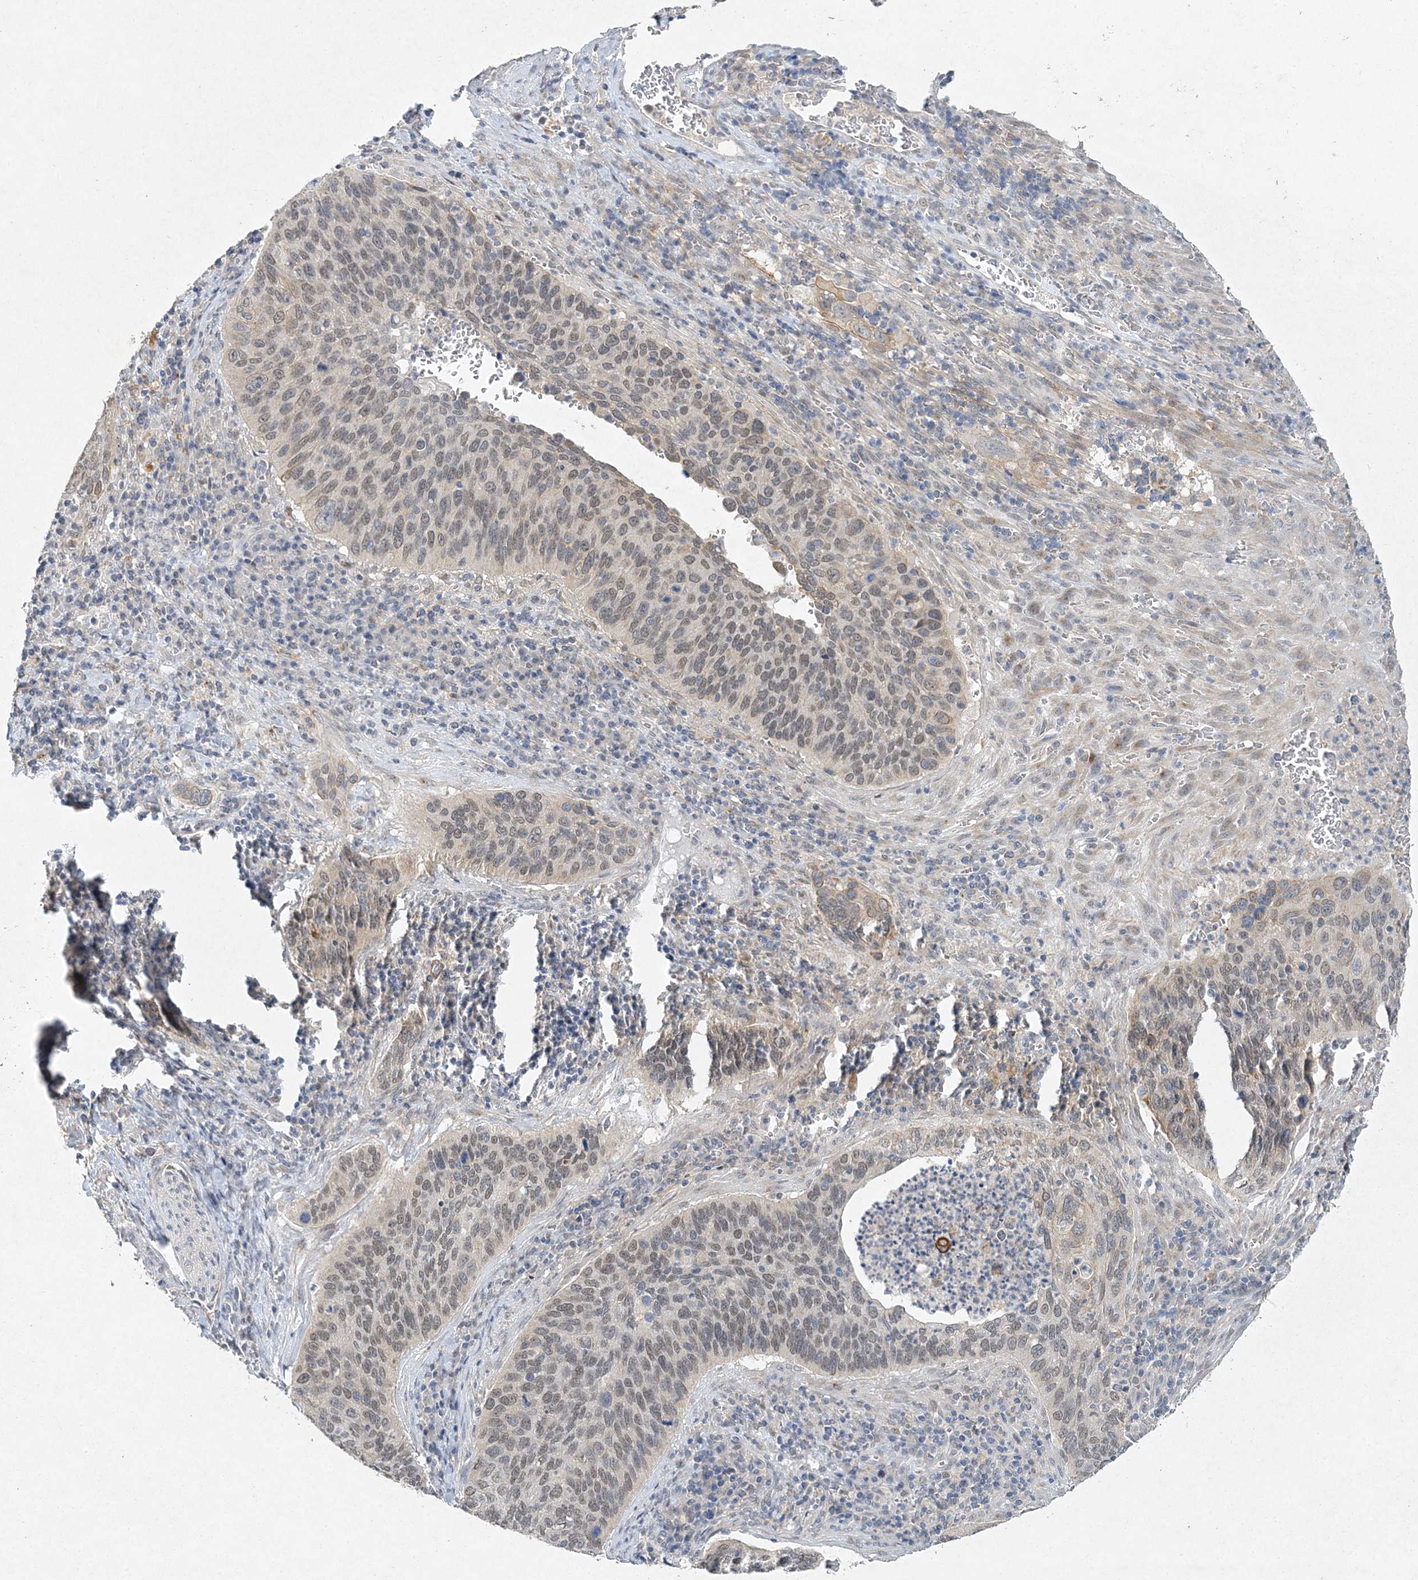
{"staining": {"intensity": "weak", "quantity": ">75%", "location": "cytoplasmic/membranous,nuclear"}, "tissue": "cervical cancer", "cell_type": "Tumor cells", "image_type": "cancer", "snomed": [{"axis": "morphology", "description": "Squamous cell carcinoma, NOS"}, {"axis": "topography", "description": "Cervix"}], "caption": "Cervical cancer tissue reveals weak cytoplasmic/membranous and nuclear positivity in about >75% of tumor cells, visualized by immunohistochemistry. (Brightfield microscopy of DAB IHC at high magnification).", "gene": "MAT2B", "patient": {"sex": "female", "age": 53}}